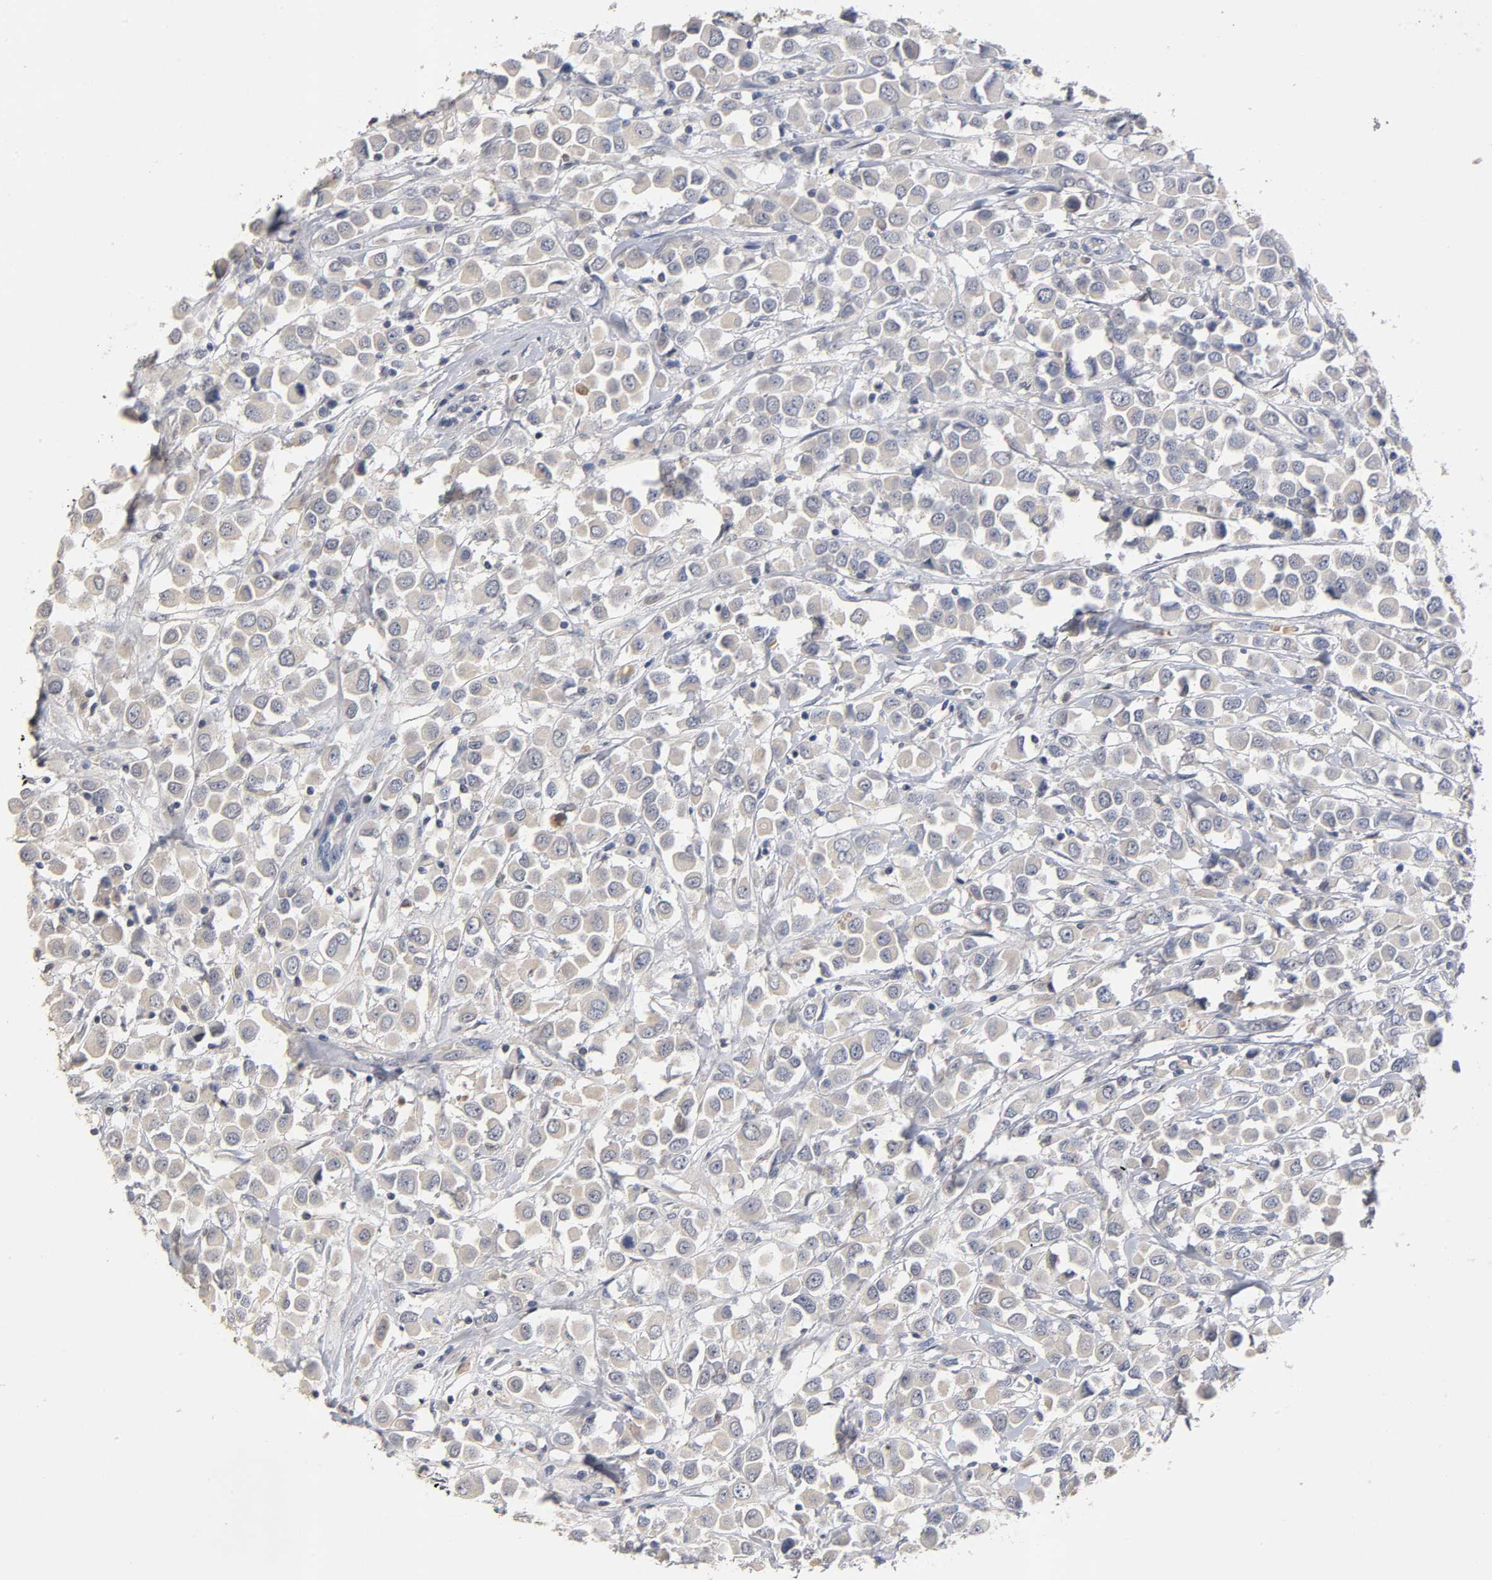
{"staining": {"intensity": "negative", "quantity": "none", "location": "none"}, "tissue": "breast cancer", "cell_type": "Tumor cells", "image_type": "cancer", "snomed": [{"axis": "morphology", "description": "Duct carcinoma"}, {"axis": "topography", "description": "Breast"}], "caption": "Immunohistochemical staining of breast invasive ductal carcinoma exhibits no significant expression in tumor cells. (Brightfield microscopy of DAB (3,3'-diaminobenzidine) immunohistochemistry (IHC) at high magnification).", "gene": "OVOL1", "patient": {"sex": "female", "age": 61}}